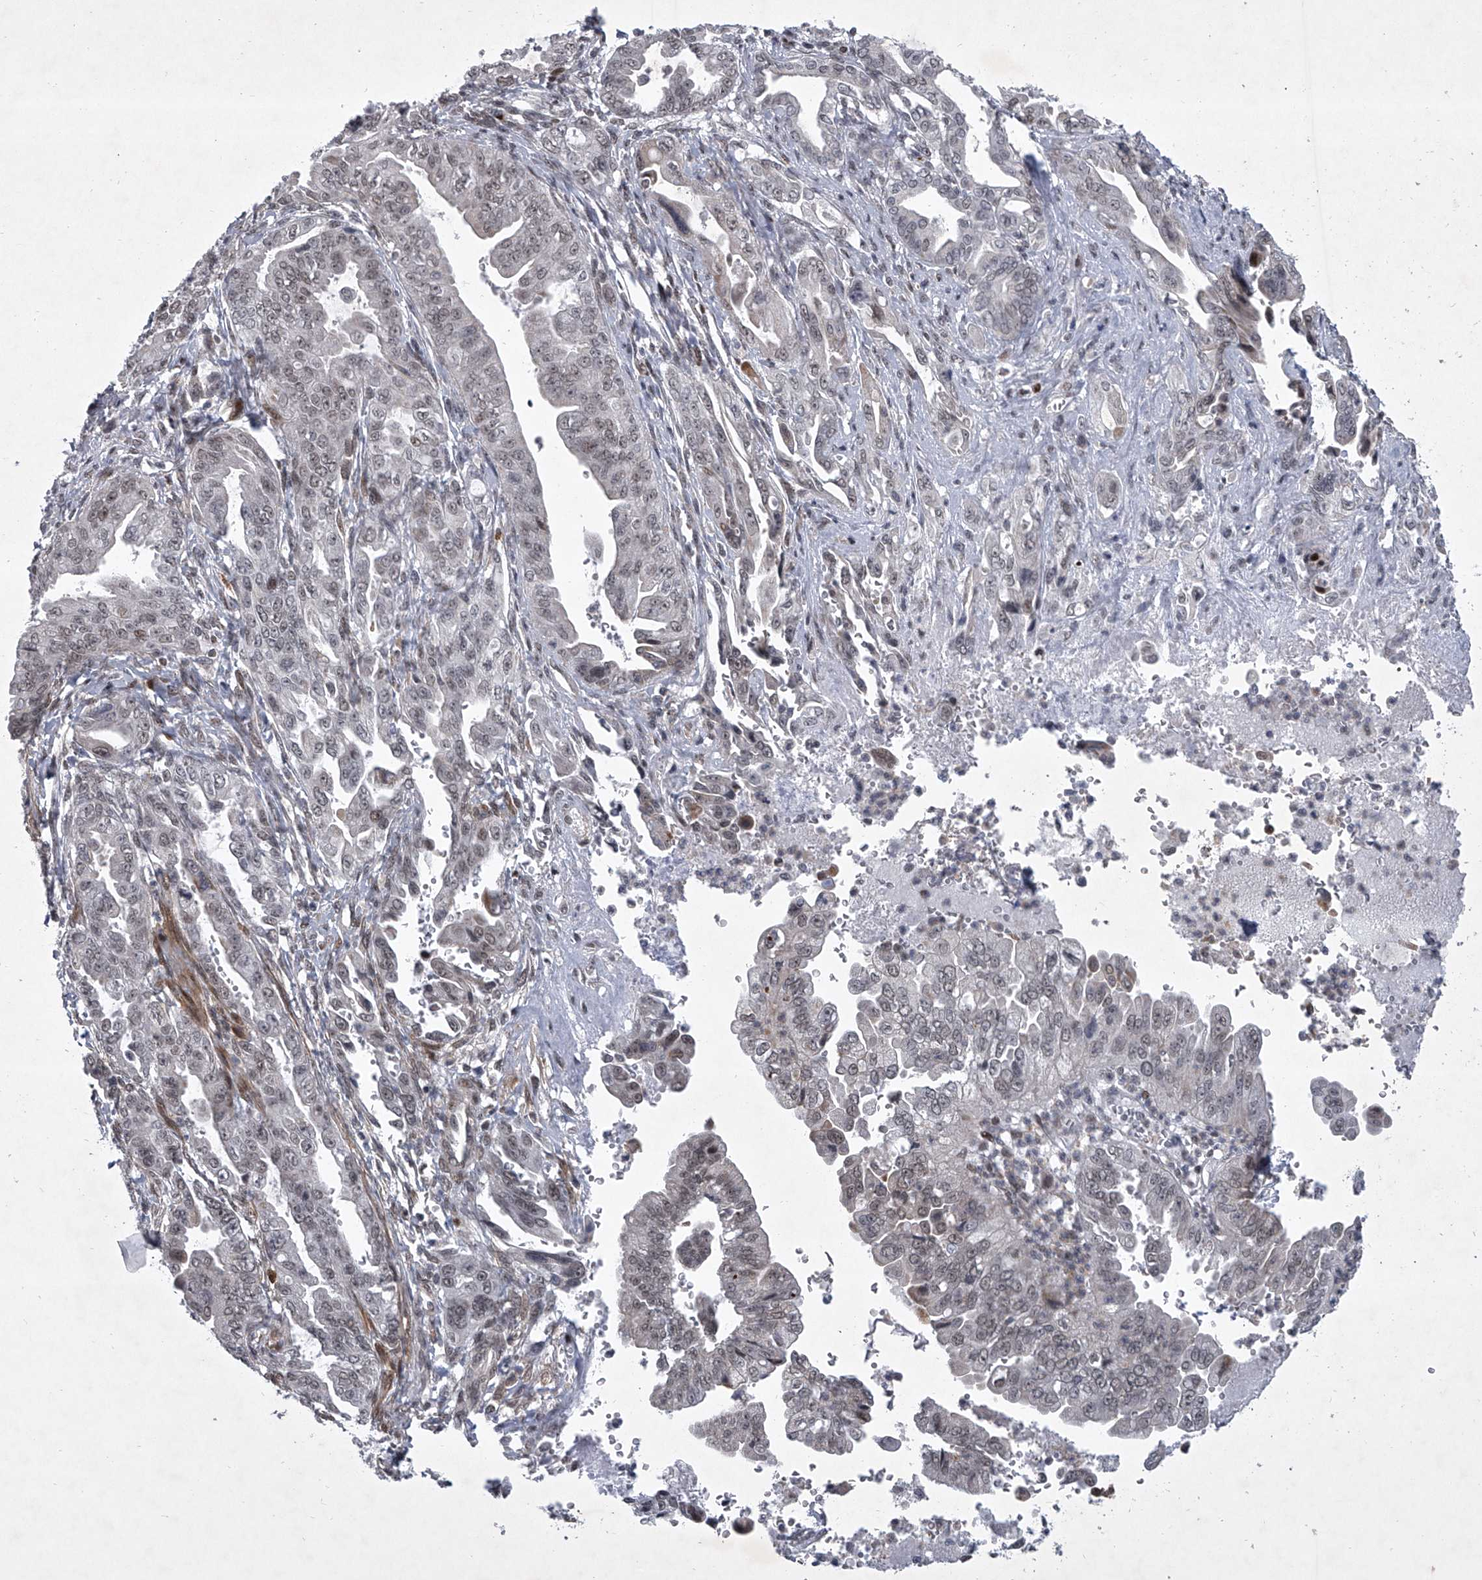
{"staining": {"intensity": "moderate", "quantity": "<25%", "location": "nuclear"}, "tissue": "pancreatic cancer", "cell_type": "Tumor cells", "image_type": "cancer", "snomed": [{"axis": "morphology", "description": "Adenocarcinoma, NOS"}, {"axis": "topography", "description": "Pancreas"}], "caption": "Immunohistochemical staining of human pancreatic adenocarcinoma shows low levels of moderate nuclear protein expression in approximately <25% of tumor cells.", "gene": "MLLT1", "patient": {"sex": "male", "age": 70}}